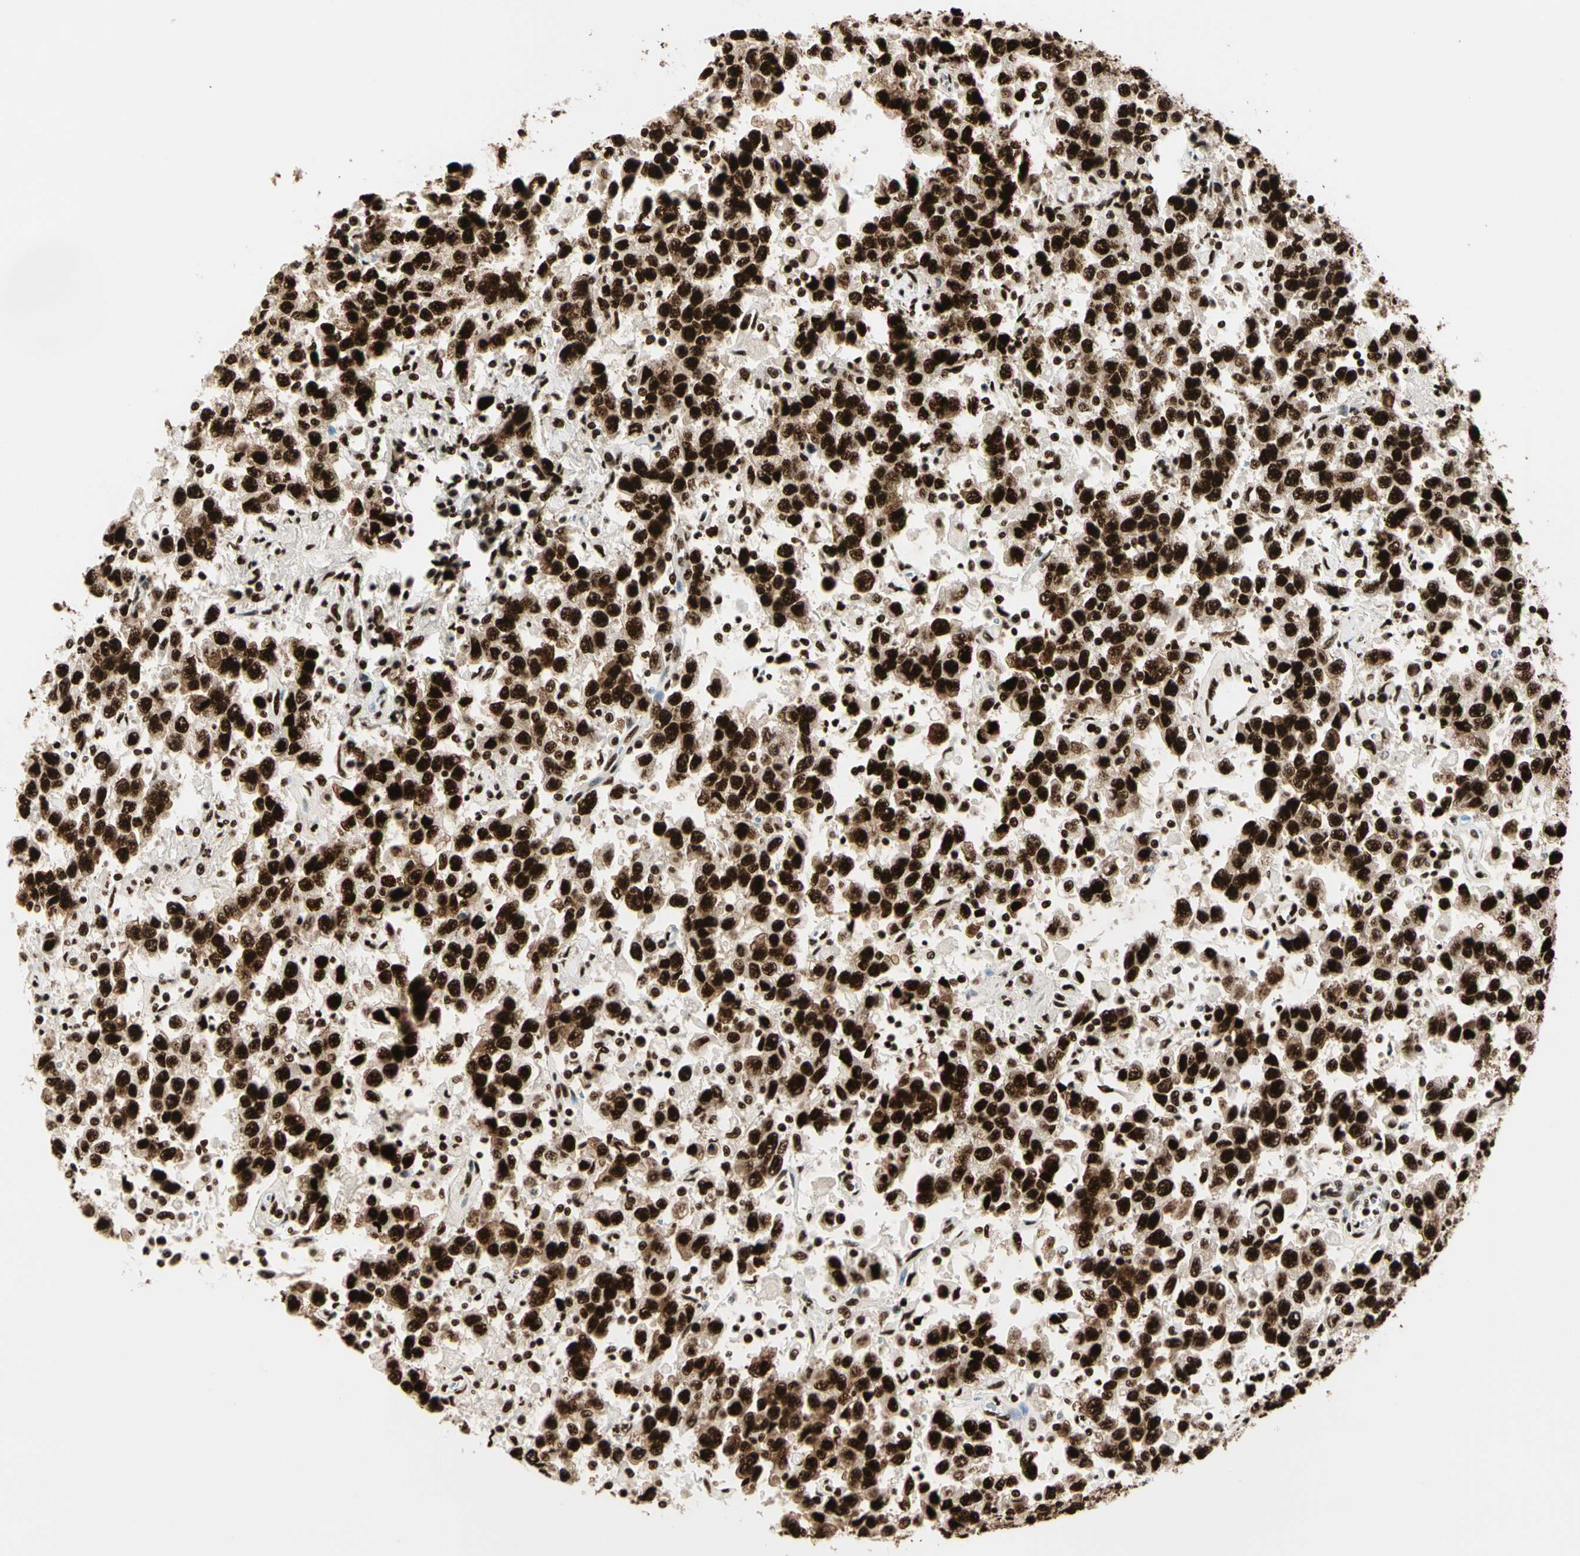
{"staining": {"intensity": "strong", "quantity": ">75%", "location": "cytoplasmic/membranous,nuclear"}, "tissue": "testis cancer", "cell_type": "Tumor cells", "image_type": "cancer", "snomed": [{"axis": "morphology", "description": "Seminoma, NOS"}, {"axis": "topography", "description": "Testis"}], "caption": "A micrograph showing strong cytoplasmic/membranous and nuclear staining in approximately >75% of tumor cells in seminoma (testis), as visualized by brown immunohistochemical staining.", "gene": "CCAR1", "patient": {"sex": "male", "age": 41}}